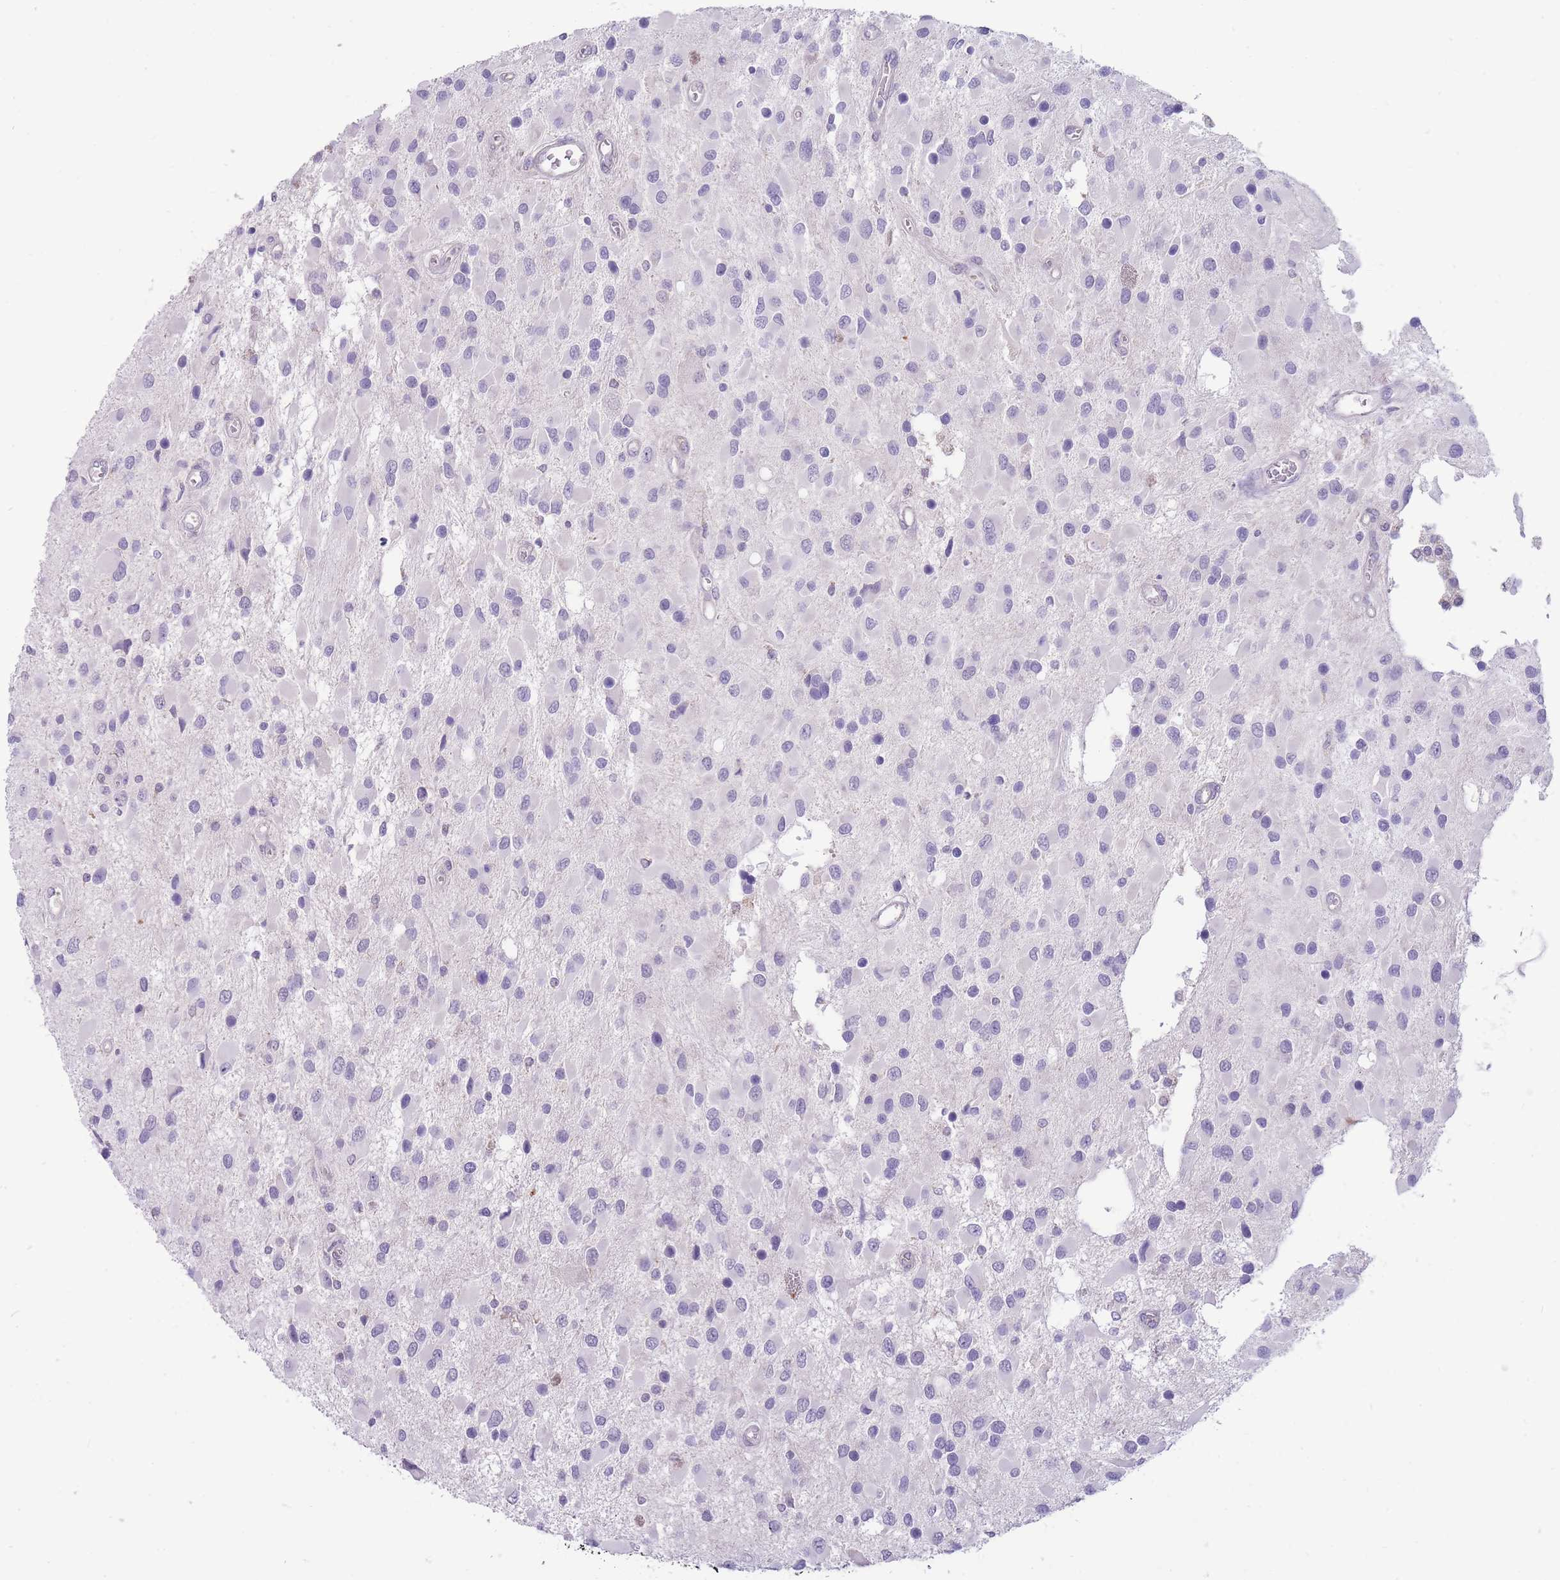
{"staining": {"intensity": "negative", "quantity": "none", "location": "none"}, "tissue": "glioma", "cell_type": "Tumor cells", "image_type": "cancer", "snomed": [{"axis": "morphology", "description": "Glioma, malignant, High grade"}, {"axis": "topography", "description": "Brain"}], "caption": "High power microscopy image of an immunohistochemistry histopathology image of glioma, revealing no significant expression in tumor cells.", "gene": "ERICH4", "patient": {"sex": "male", "age": 53}}